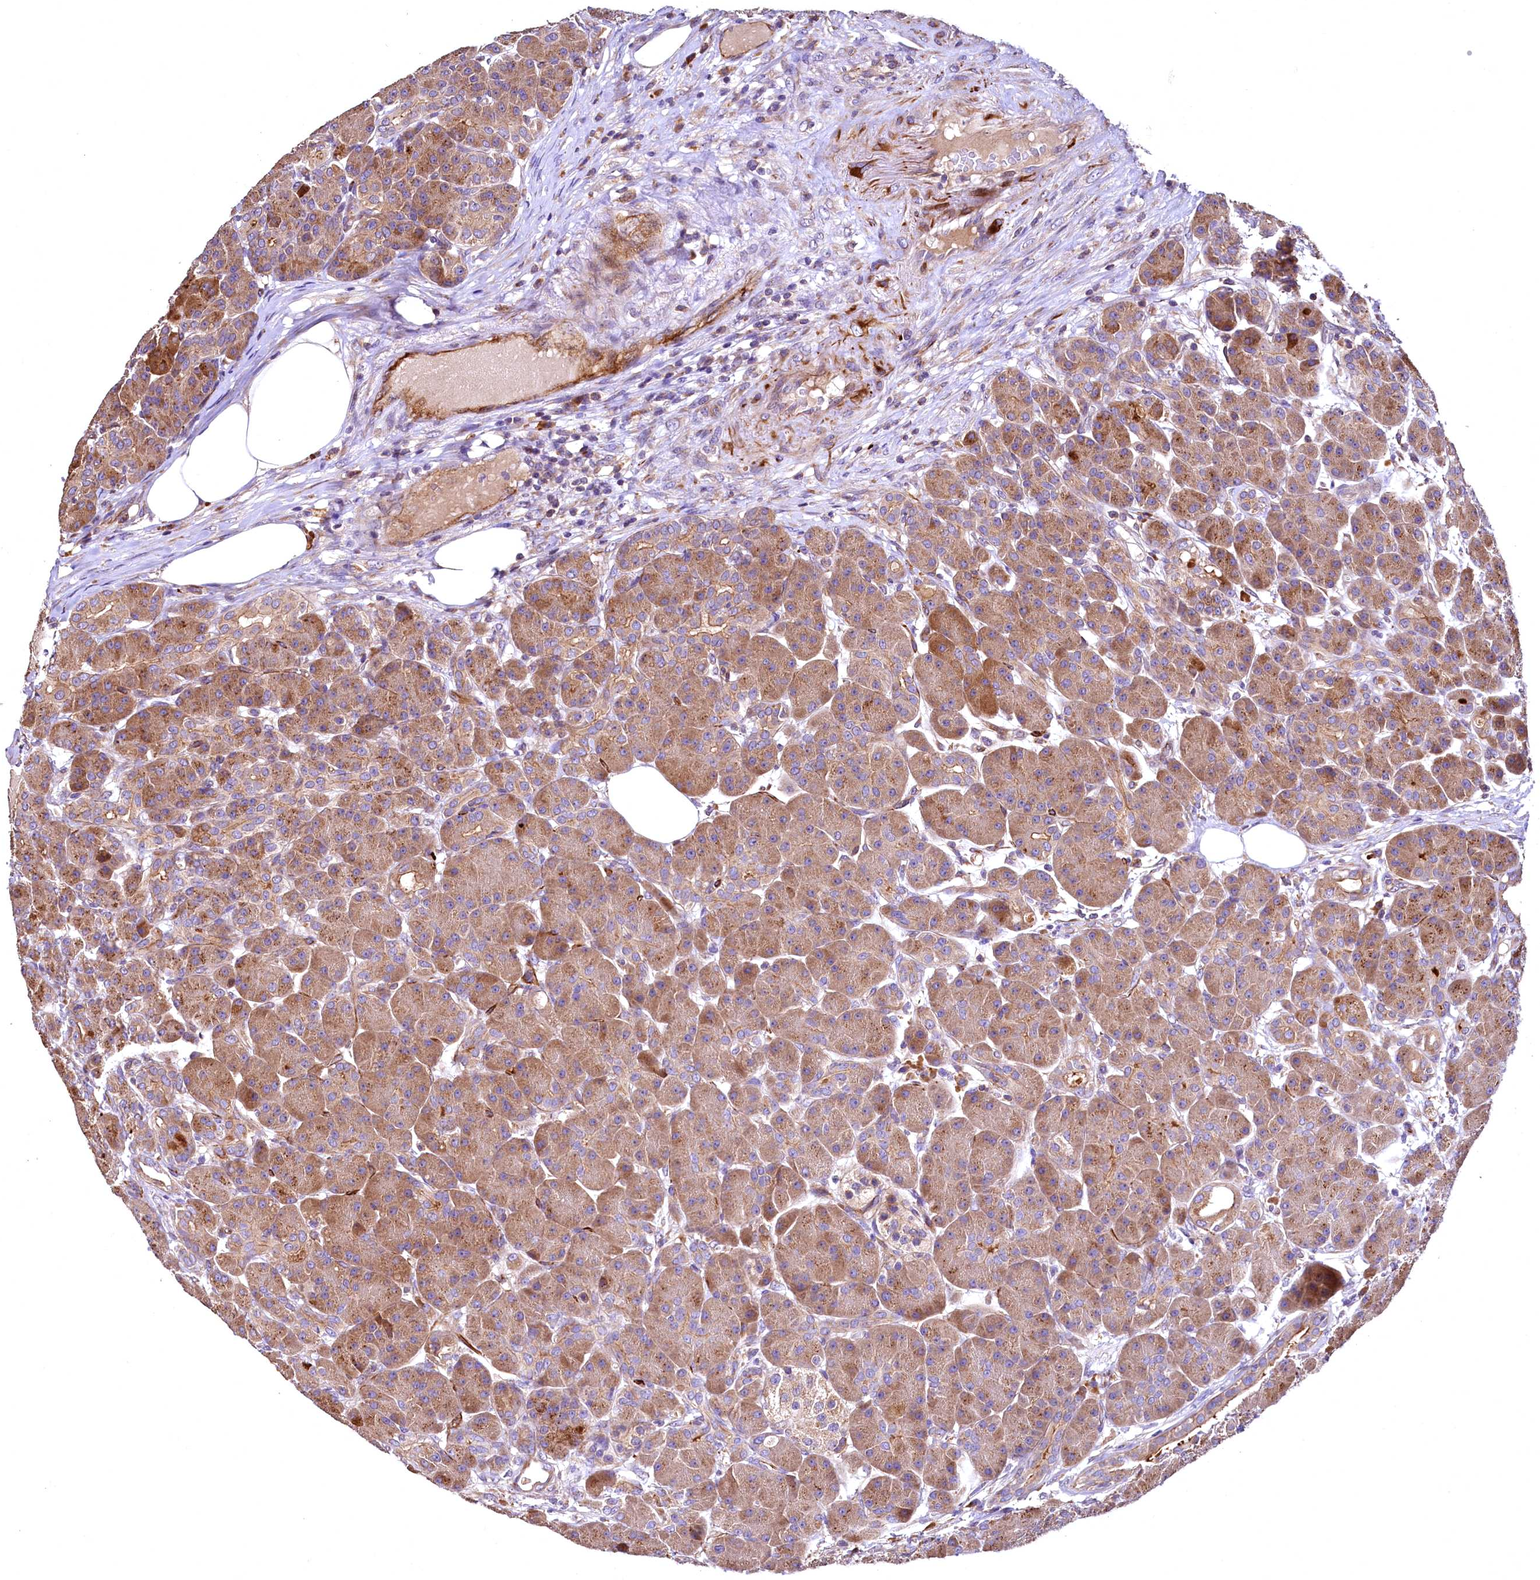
{"staining": {"intensity": "moderate", "quantity": ">75%", "location": "cytoplasmic/membranous"}, "tissue": "pancreas", "cell_type": "Exocrine glandular cells", "image_type": "normal", "snomed": [{"axis": "morphology", "description": "Normal tissue, NOS"}, {"axis": "topography", "description": "Pancreas"}], "caption": "Pancreas stained with DAB (3,3'-diaminobenzidine) IHC displays medium levels of moderate cytoplasmic/membranous positivity in about >75% of exocrine glandular cells. Ihc stains the protein of interest in brown and the nuclei are stained blue.", "gene": "RASSF1", "patient": {"sex": "male", "age": 63}}